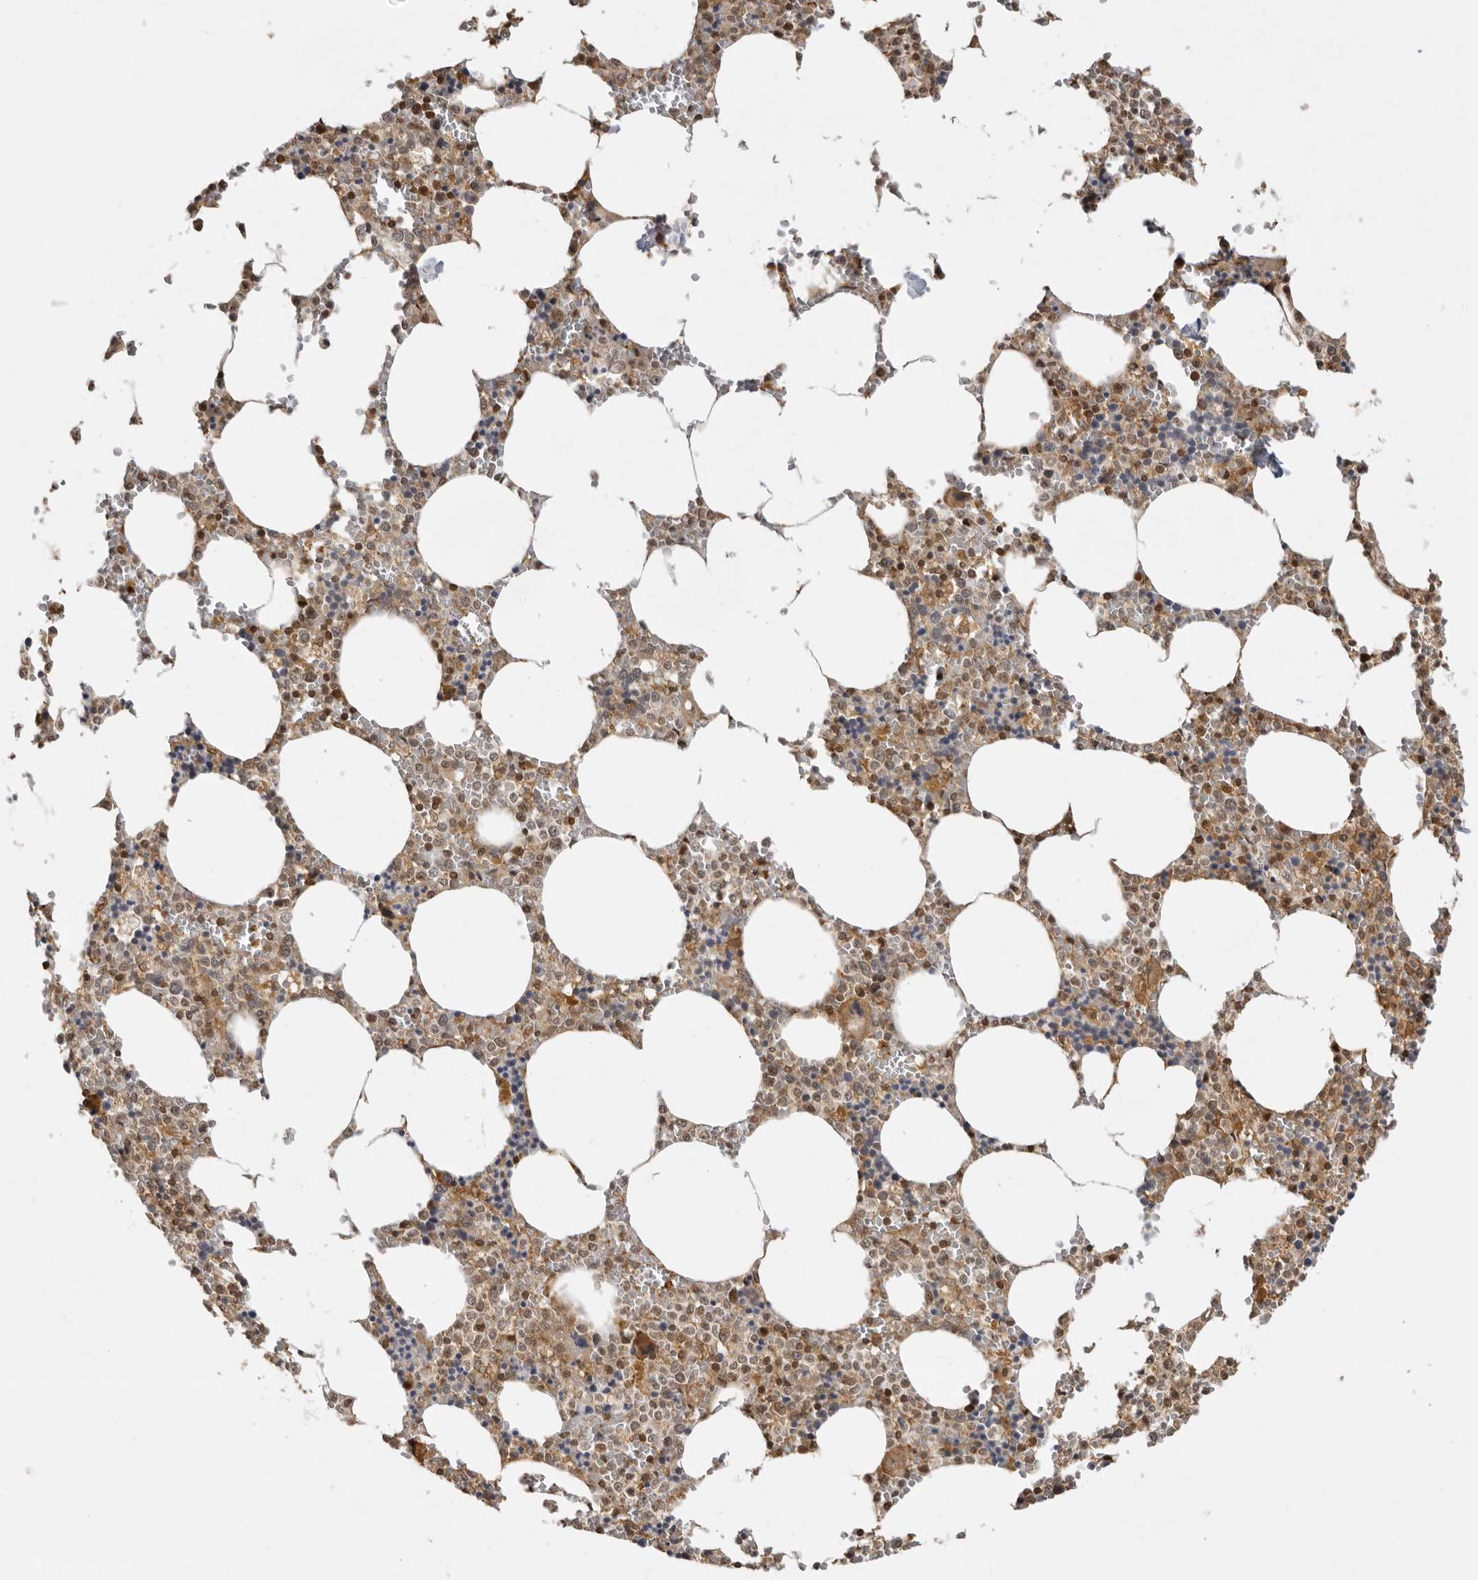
{"staining": {"intensity": "moderate", "quantity": "25%-75%", "location": "cytoplasmic/membranous,nuclear"}, "tissue": "bone marrow", "cell_type": "Hematopoietic cells", "image_type": "normal", "snomed": [{"axis": "morphology", "description": "Normal tissue, NOS"}, {"axis": "topography", "description": "Bone marrow"}], "caption": "Immunohistochemical staining of unremarkable bone marrow demonstrates moderate cytoplasmic/membranous,nuclear protein positivity in about 25%-75% of hematopoietic cells.", "gene": "ADPRS", "patient": {"sex": "male", "age": 70}}